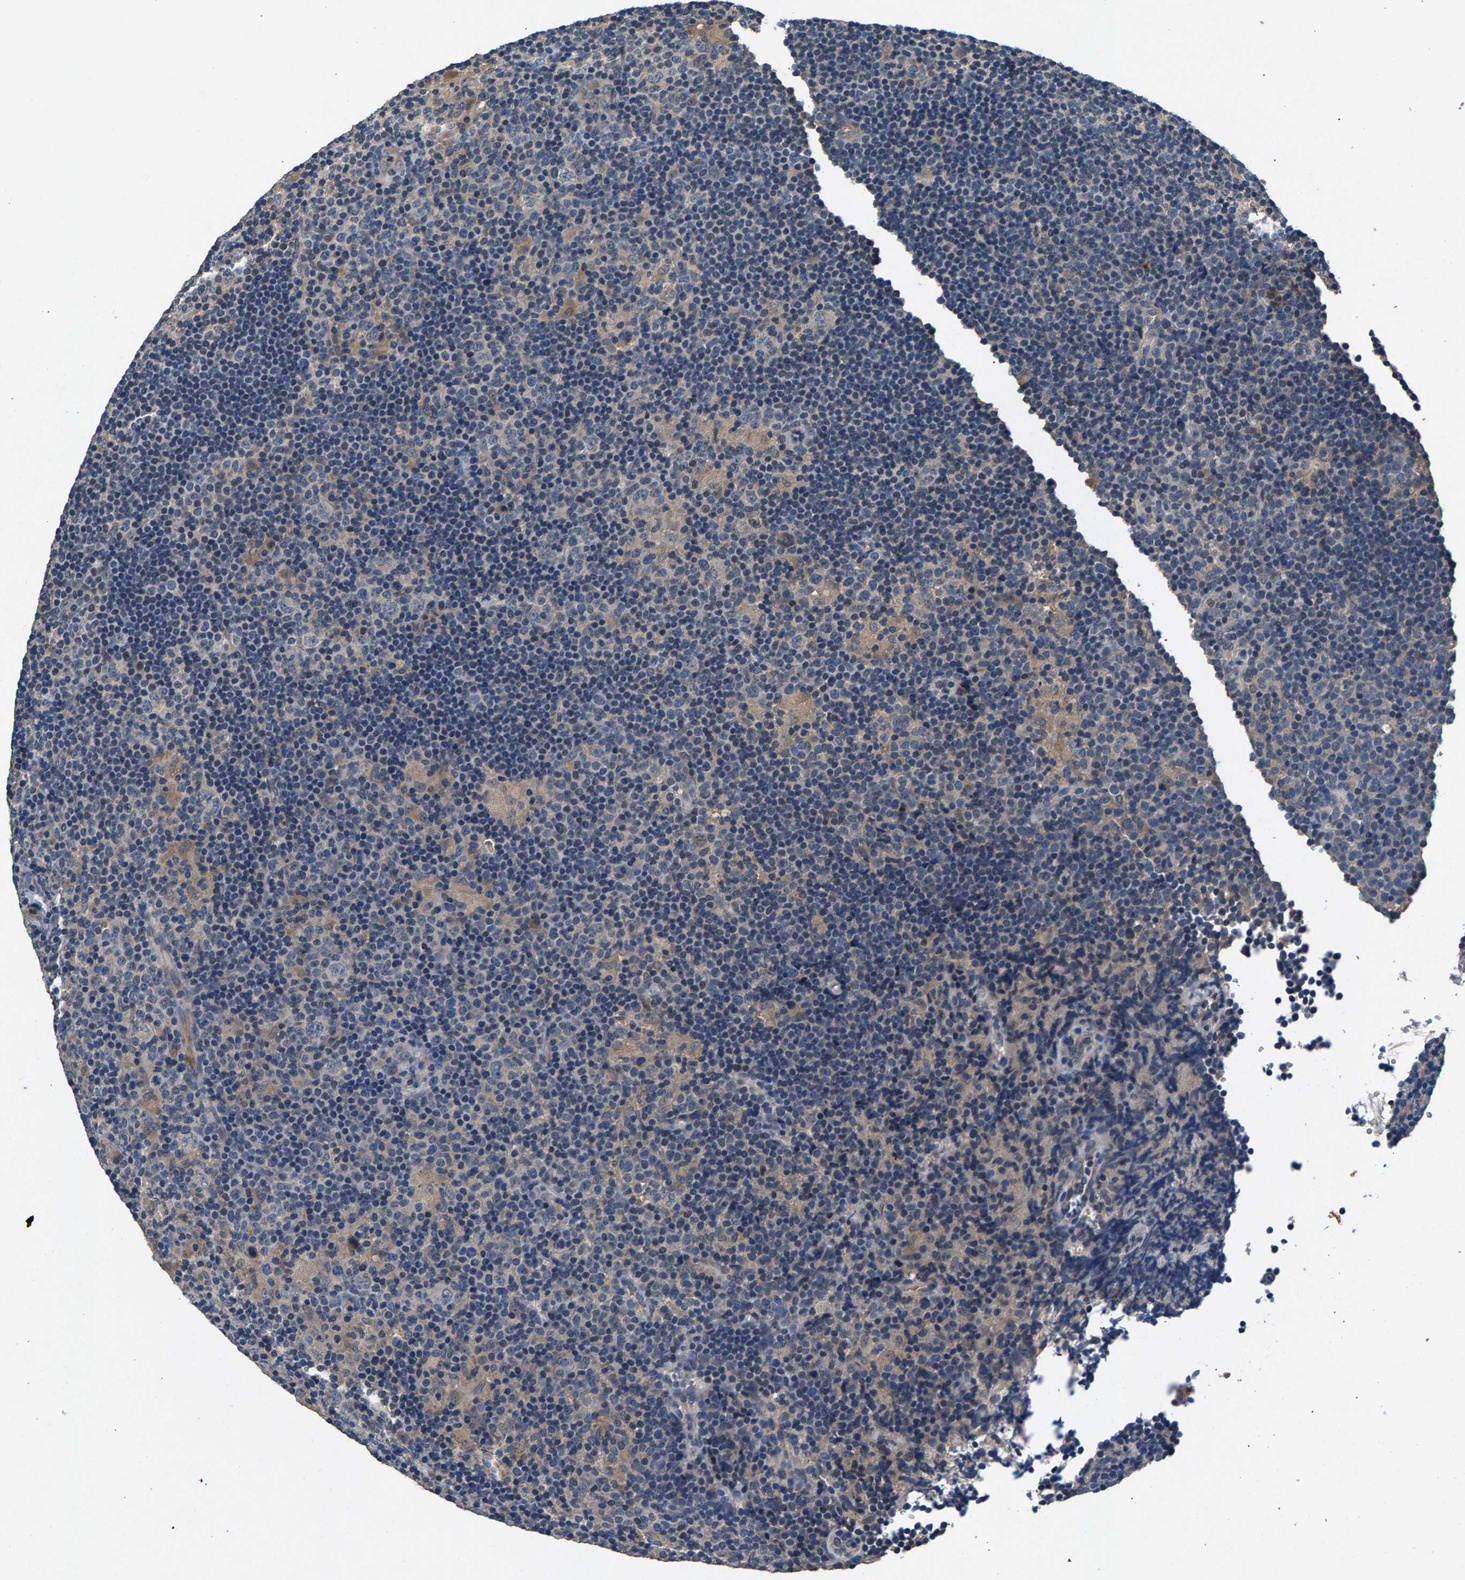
{"staining": {"intensity": "negative", "quantity": "none", "location": "none"}, "tissue": "lymphoma", "cell_type": "Tumor cells", "image_type": "cancer", "snomed": [{"axis": "morphology", "description": "Hodgkin's disease, NOS"}, {"axis": "topography", "description": "Lymph node"}], "caption": "This is an IHC micrograph of lymphoma. There is no positivity in tumor cells.", "gene": "PRXL2C", "patient": {"sex": "female", "age": 57}}